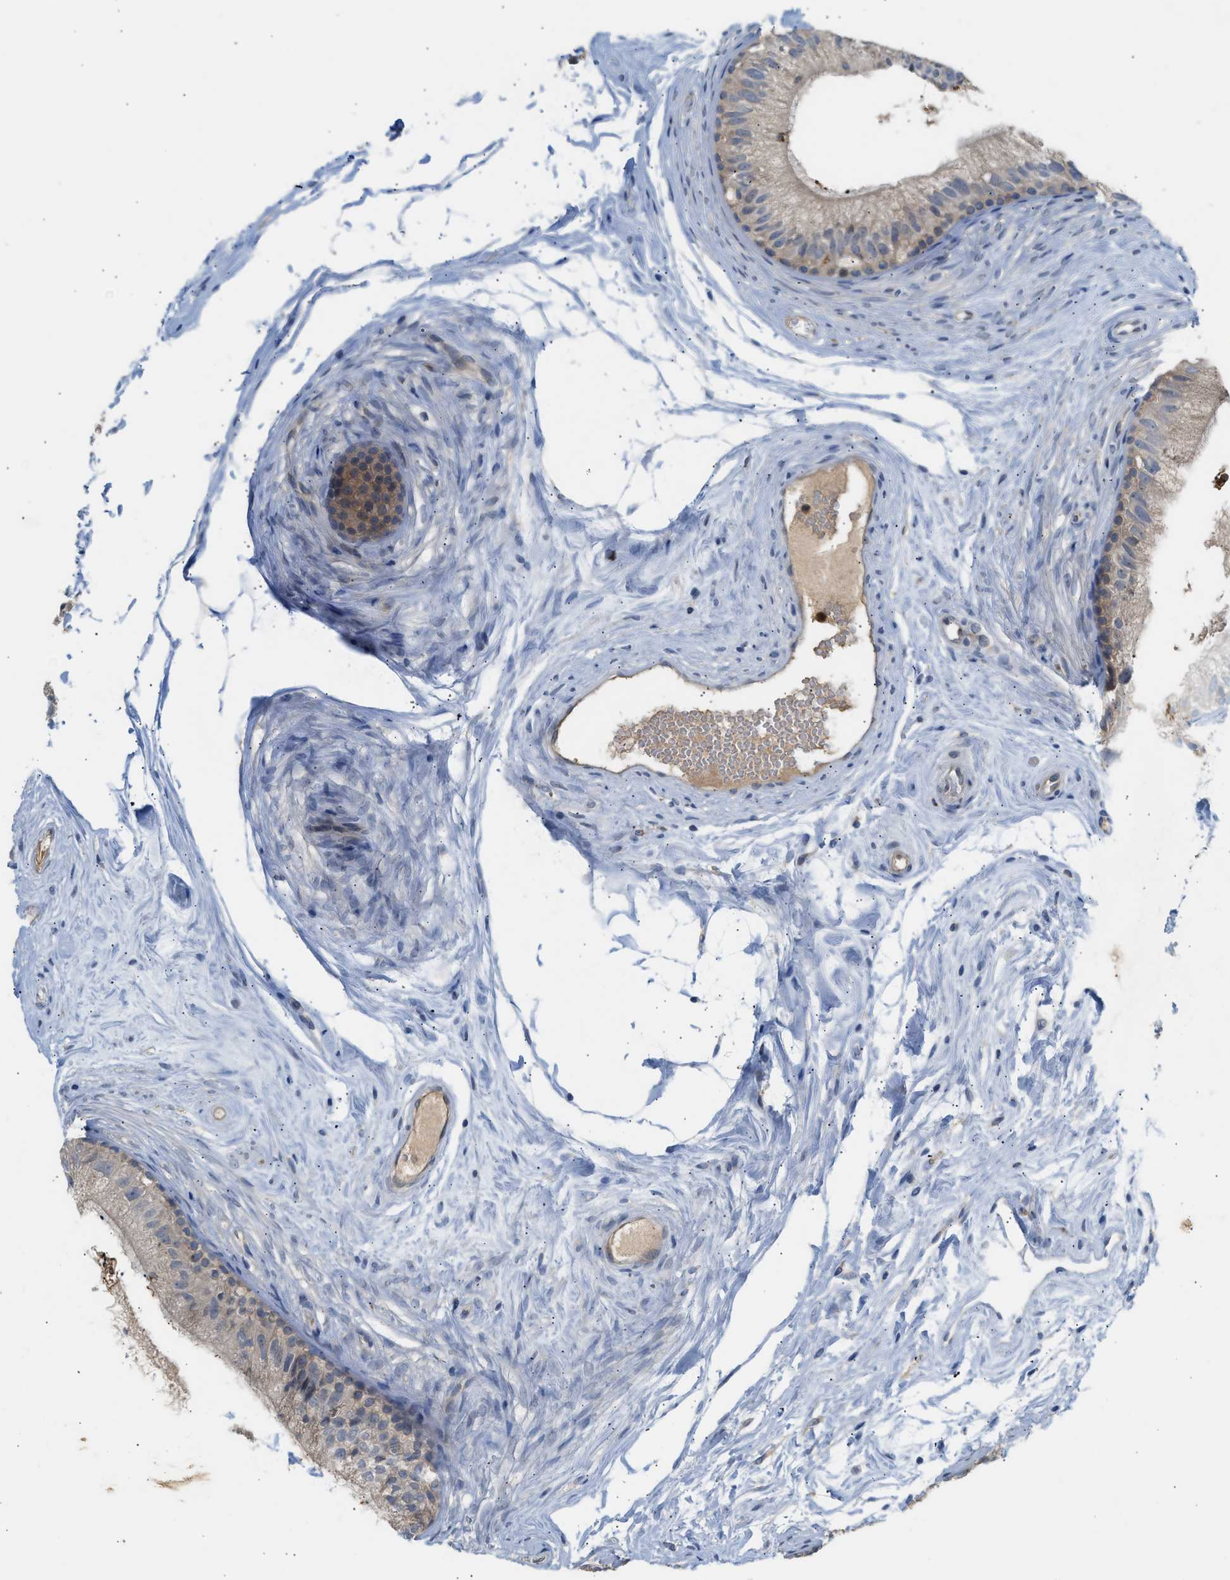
{"staining": {"intensity": "weak", "quantity": ">75%", "location": "cytoplasmic/membranous"}, "tissue": "epididymis", "cell_type": "Glandular cells", "image_type": "normal", "snomed": [{"axis": "morphology", "description": "Normal tissue, NOS"}, {"axis": "topography", "description": "Epididymis"}], "caption": "Glandular cells show low levels of weak cytoplasmic/membranous positivity in about >75% of cells in normal epididymis.", "gene": "RHBDF2", "patient": {"sex": "male", "age": 56}}